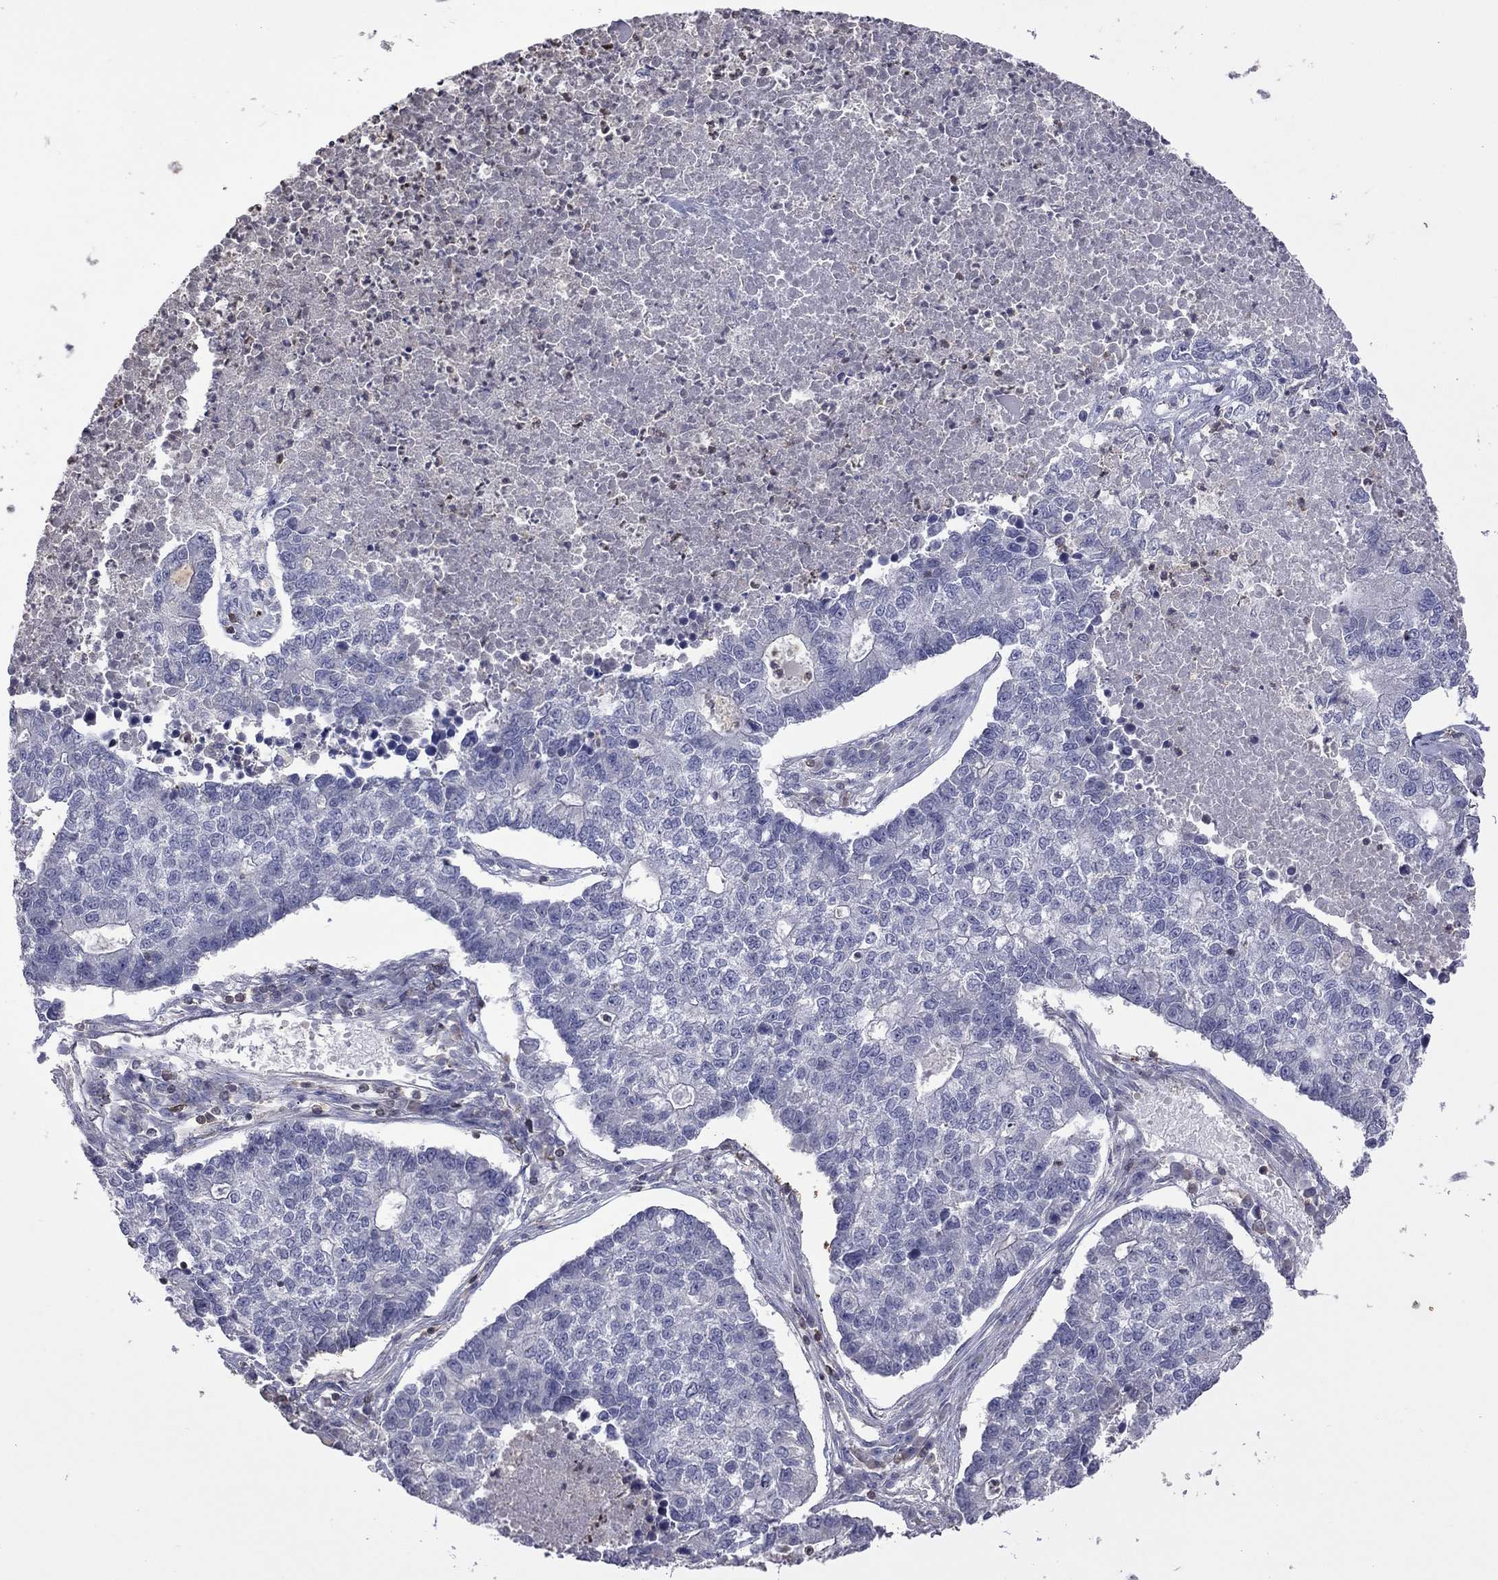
{"staining": {"intensity": "negative", "quantity": "none", "location": "none"}, "tissue": "lung cancer", "cell_type": "Tumor cells", "image_type": "cancer", "snomed": [{"axis": "morphology", "description": "Adenocarcinoma, NOS"}, {"axis": "topography", "description": "Lung"}], "caption": "IHC photomicrograph of lung cancer stained for a protein (brown), which exhibits no staining in tumor cells.", "gene": "IPCEF1", "patient": {"sex": "male", "age": 57}}